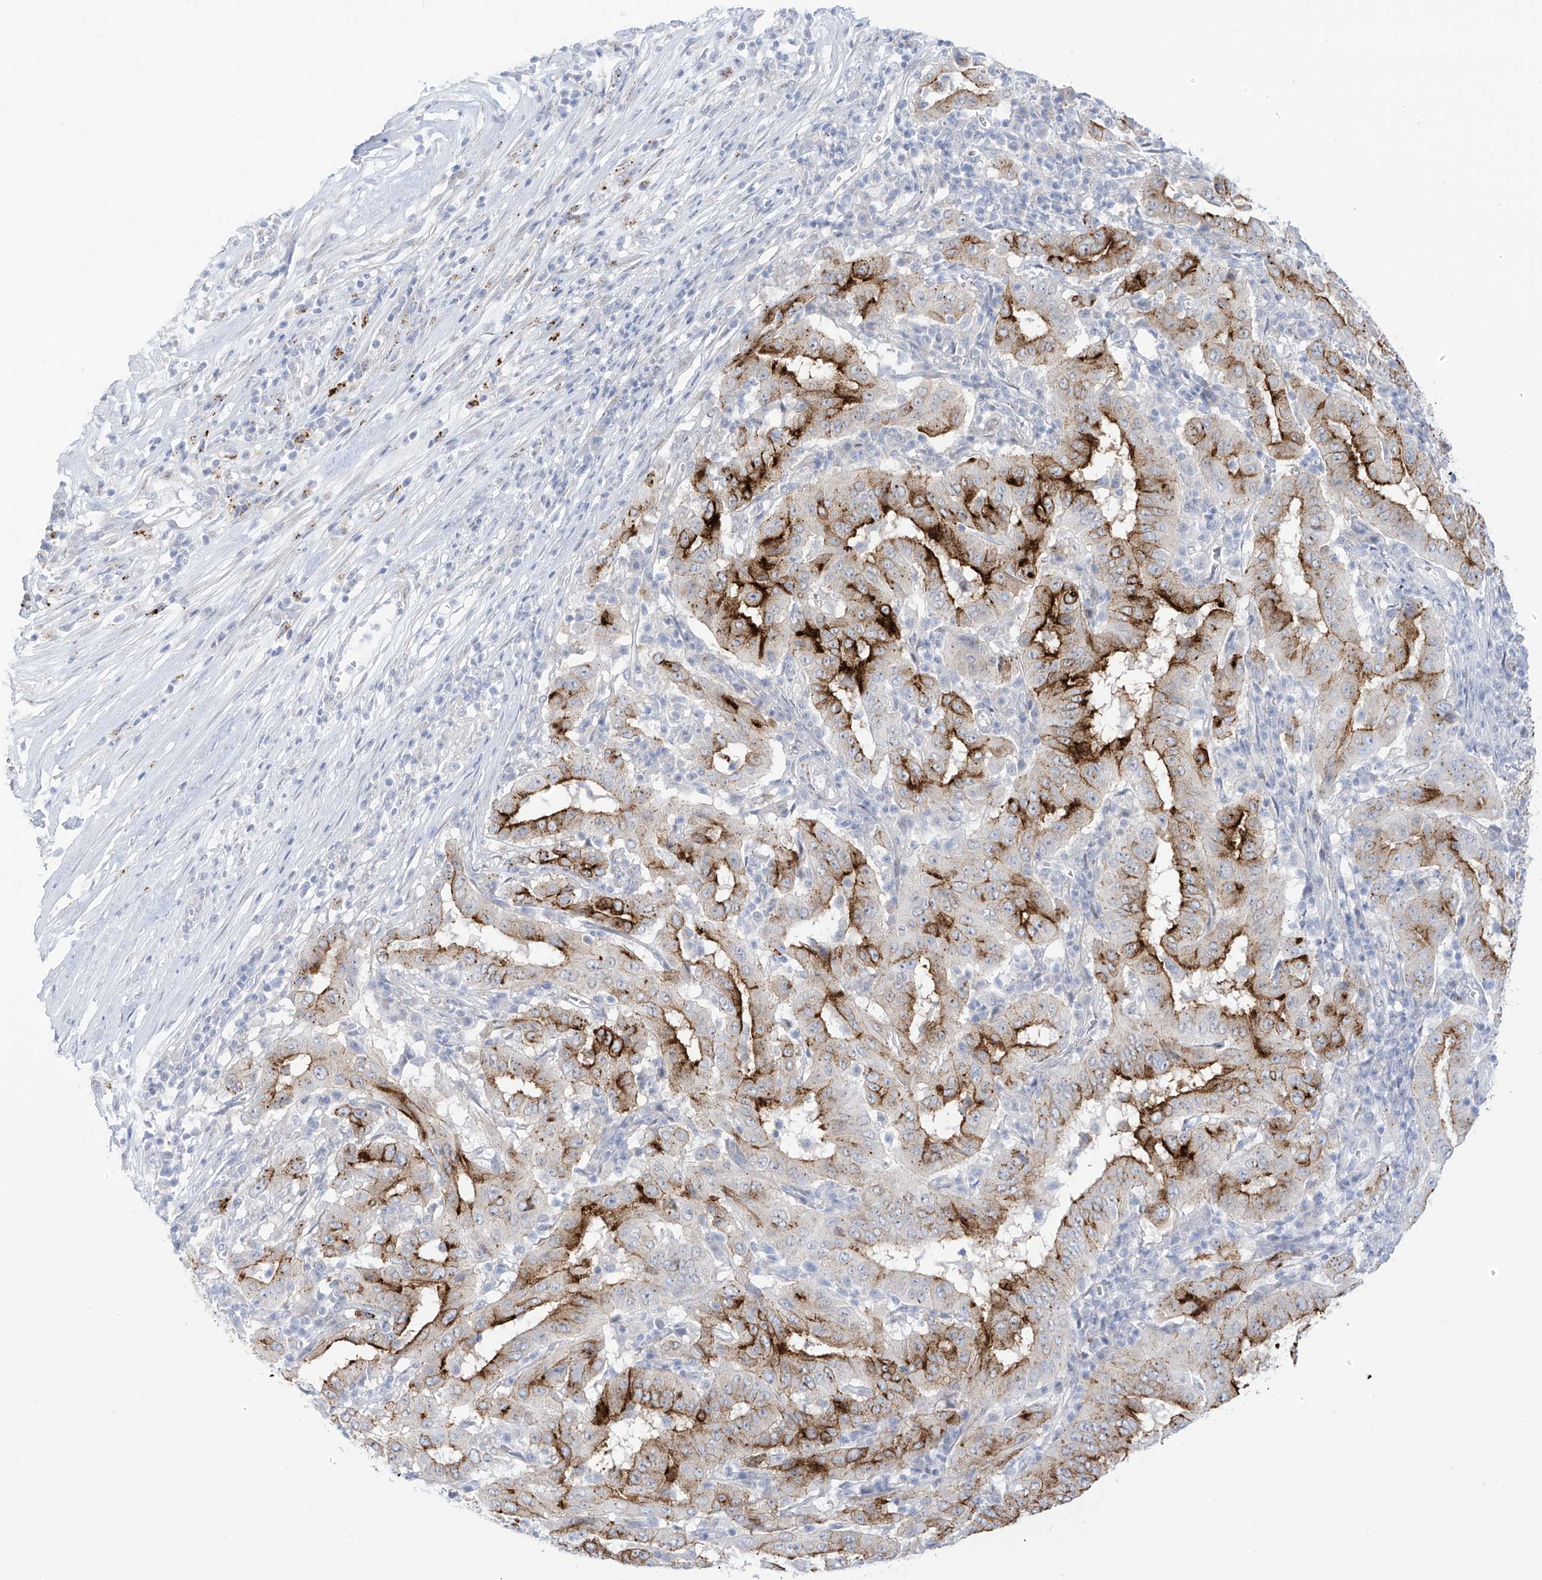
{"staining": {"intensity": "strong", "quantity": "25%-75%", "location": "cytoplasmic/membranous"}, "tissue": "pancreatic cancer", "cell_type": "Tumor cells", "image_type": "cancer", "snomed": [{"axis": "morphology", "description": "Adenocarcinoma, NOS"}, {"axis": "topography", "description": "Pancreas"}], "caption": "Pancreatic cancer (adenocarcinoma) was stained to show a protein in brown. There is high levels of strong cytoplasmic/membranous expression in approximately 25%-75% of tumor cells.", "gene": "PSPH", "patient": {"sex": "male", "age": 63}}